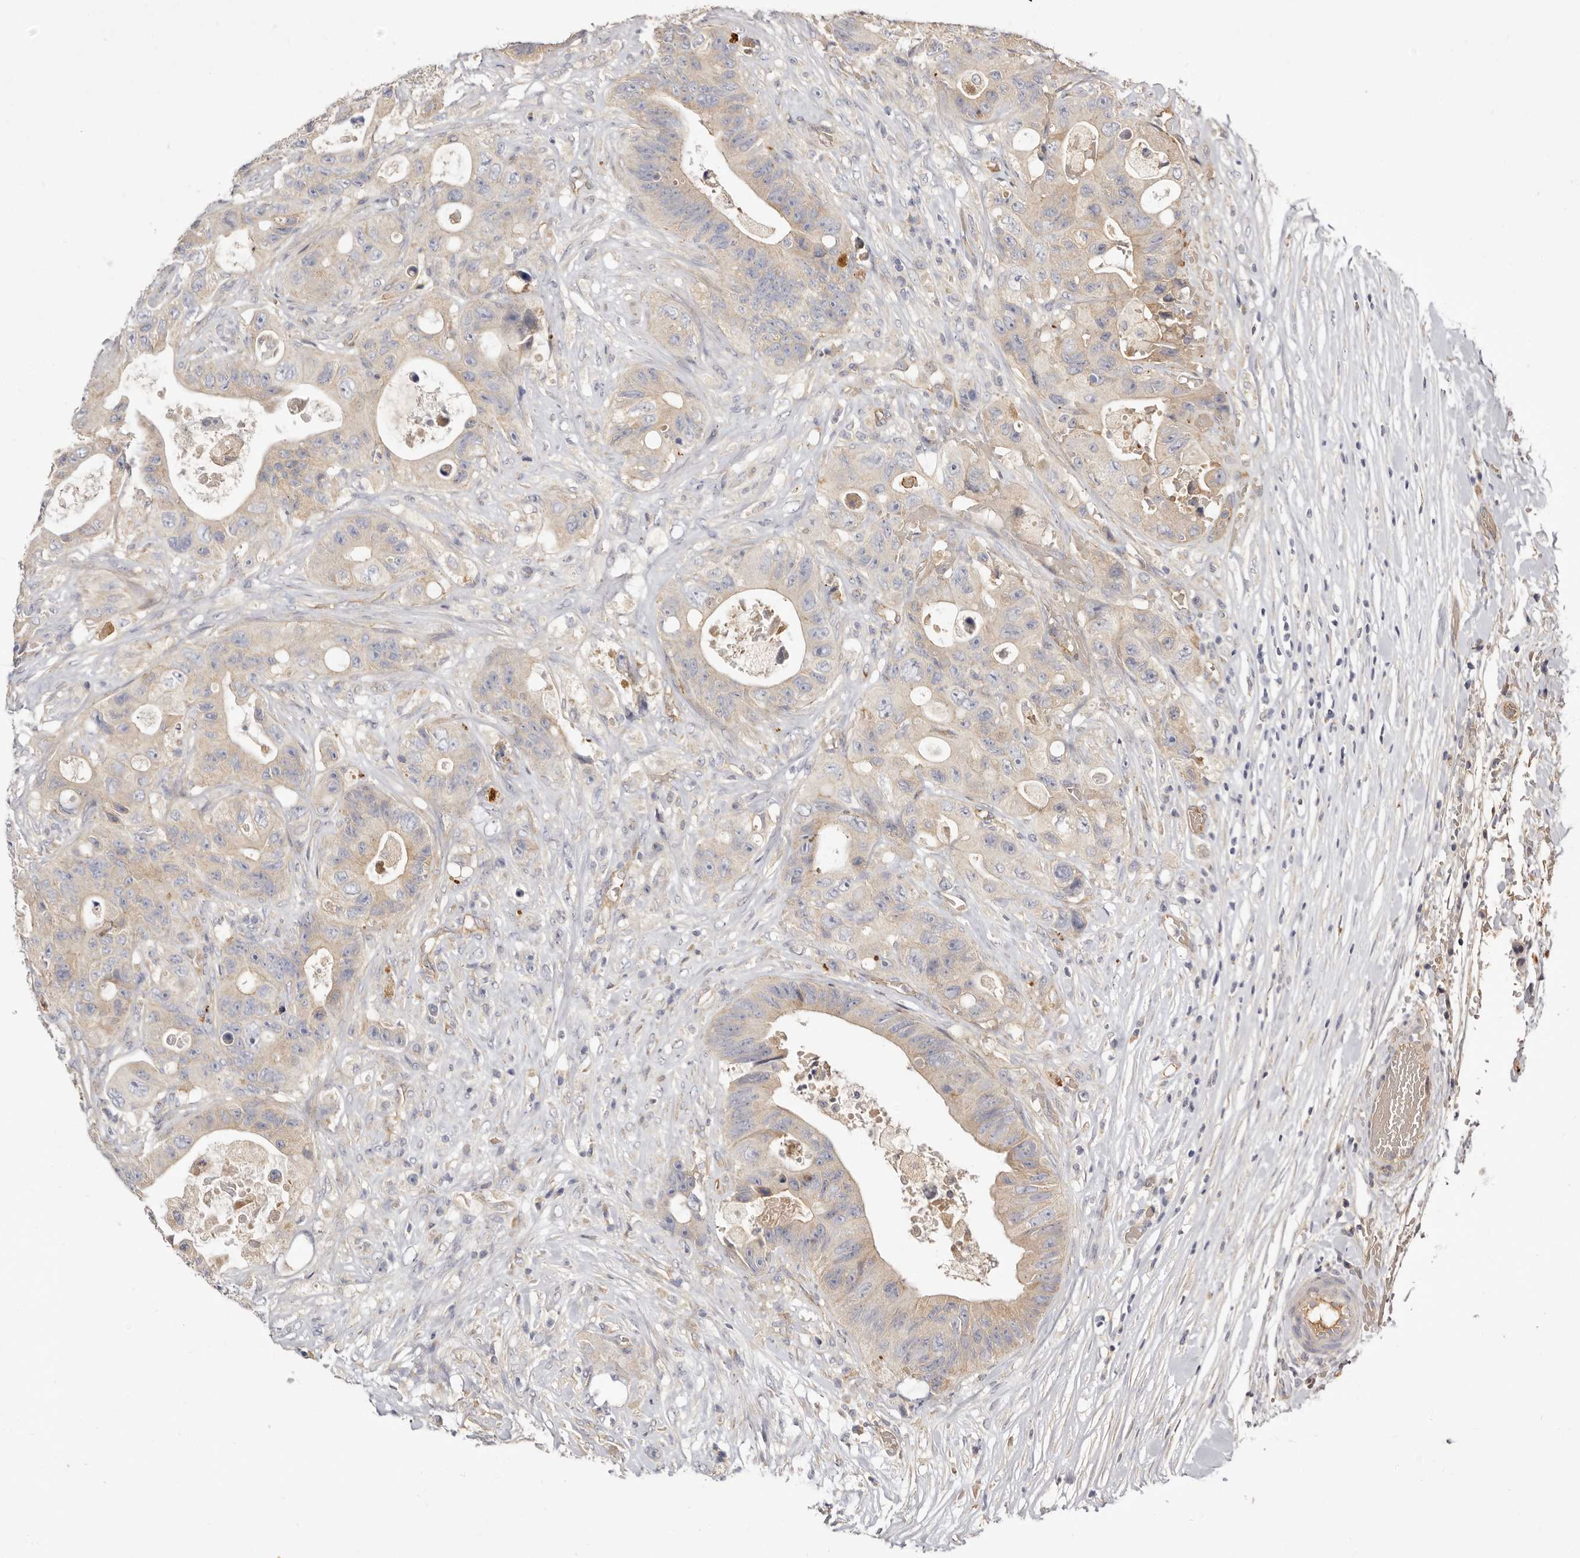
{"staining": {"intensity": "weak", "quantity": ">75%", "location": "cytoplasmic/membranous"}, "tissue": "colorectal cancer", "cell_type": "Tumor cells", "image_type": "cancer", "snomed": [{"axis": "morphology", "description": "Adenocarcinoma, NOS"}, {"axis": "topography", "description": "Colon"}], "caption": "Immunohistochemistry (IHC) of human colorectal cancer demonstrates low levels of weak cytoplasmic/membranous staining in approximately >75% of tumor cells.", "gene": "ADAMTS9", "patient": {"sex": "female", "age": 46}}